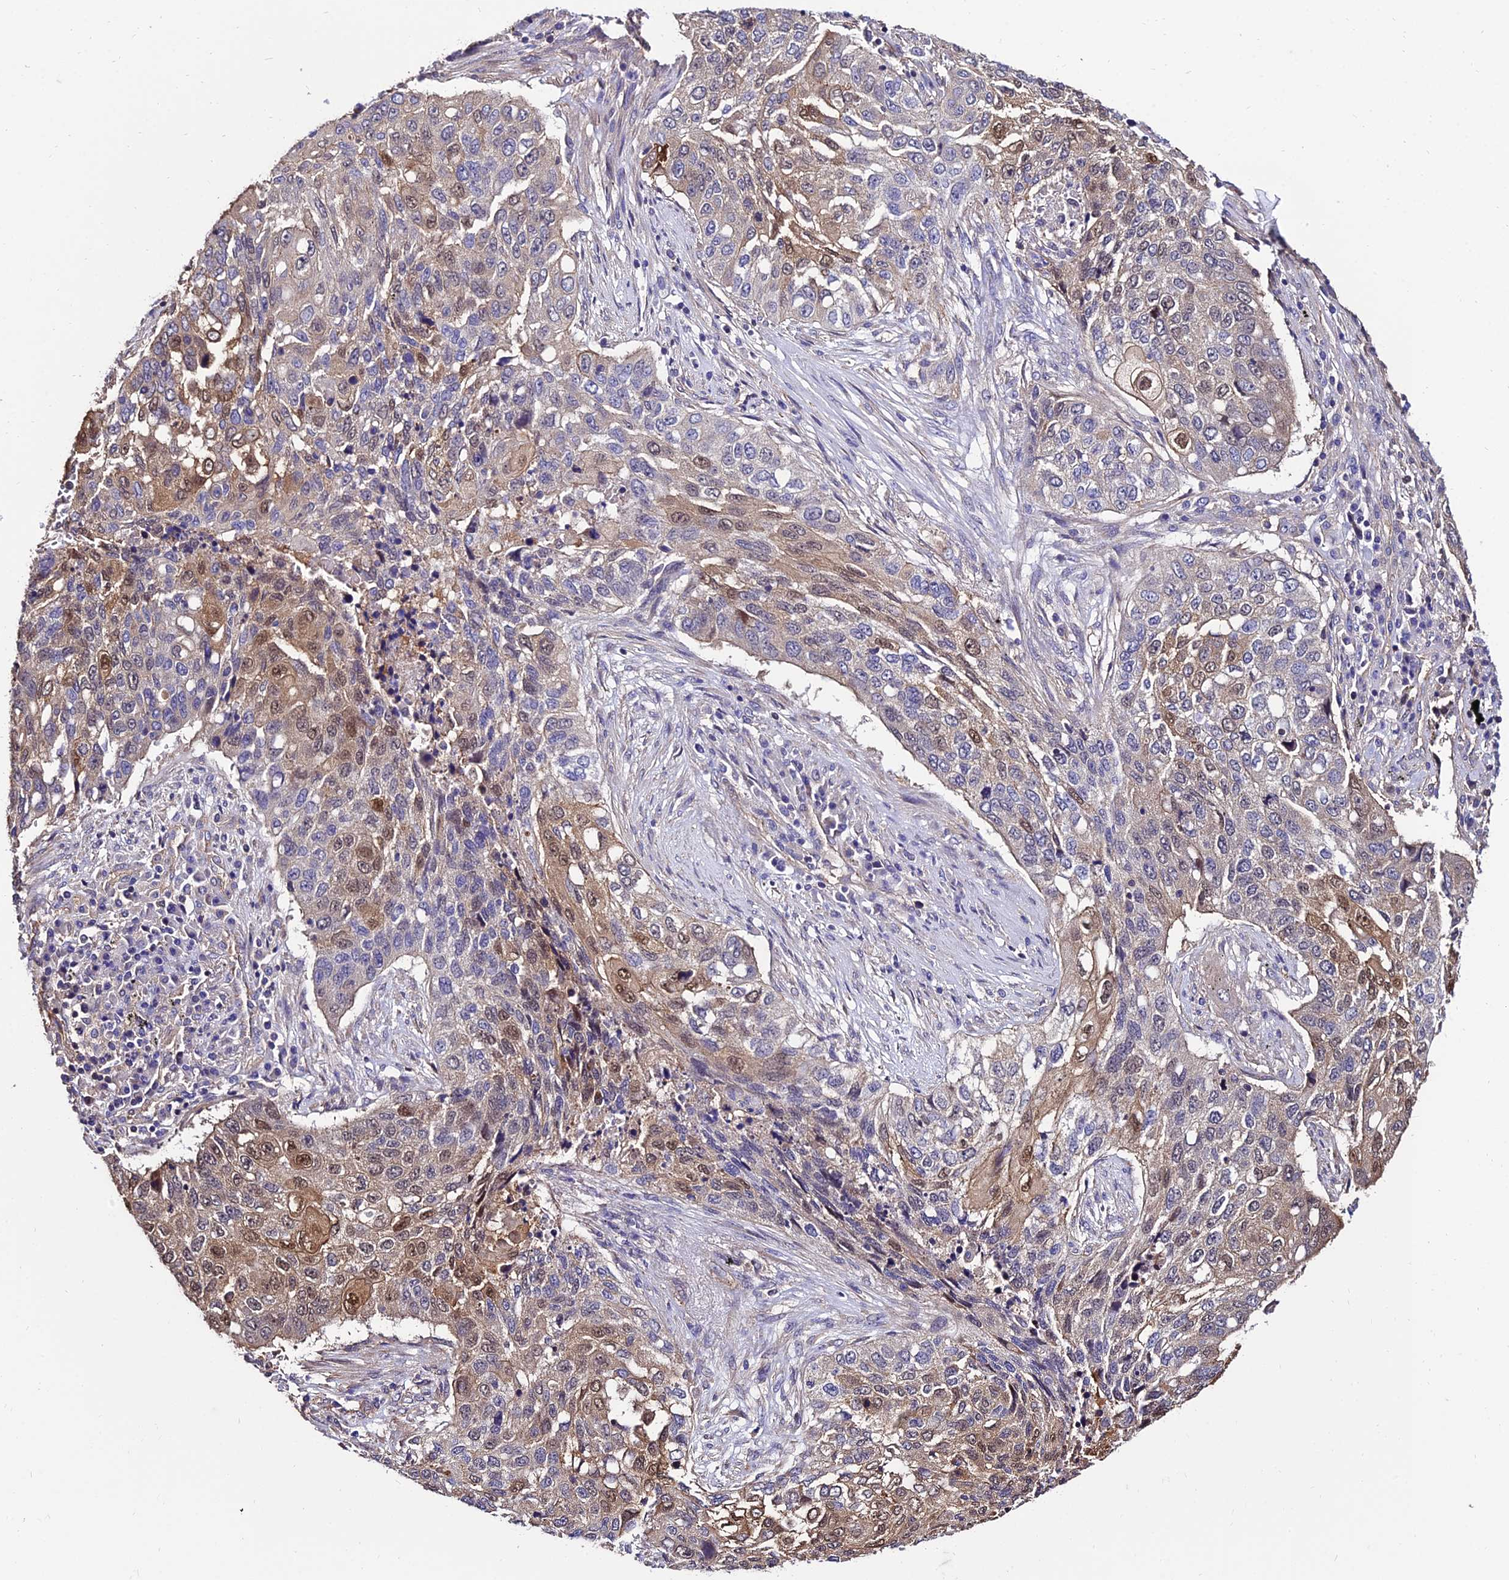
{"staining": {"intensity": "moderate", "quantity": "25%-75%", "location": "cytoplasmic/membranous,nuclear"}, "tissue": "lung cancer", "cell_type": "Tumor cells", "image_type": "cancer", "snomed": [{"axis": "morphology", "description": "Squamous cell carcinoma, NOS"}, {"axis": "topography", "description": "Lung"}], "caption": "Lung squamous cell carcinoma tissue displays moderate cytoplasmic/membranous and nuclear expression in about 25%-75% of tumor cells, visualized by immunohistochemistry. (Brightfield microscopy of DAB IHC at high magnification).", "gene": "CALM2", "patient": {"sex": "female", "age": 63}}